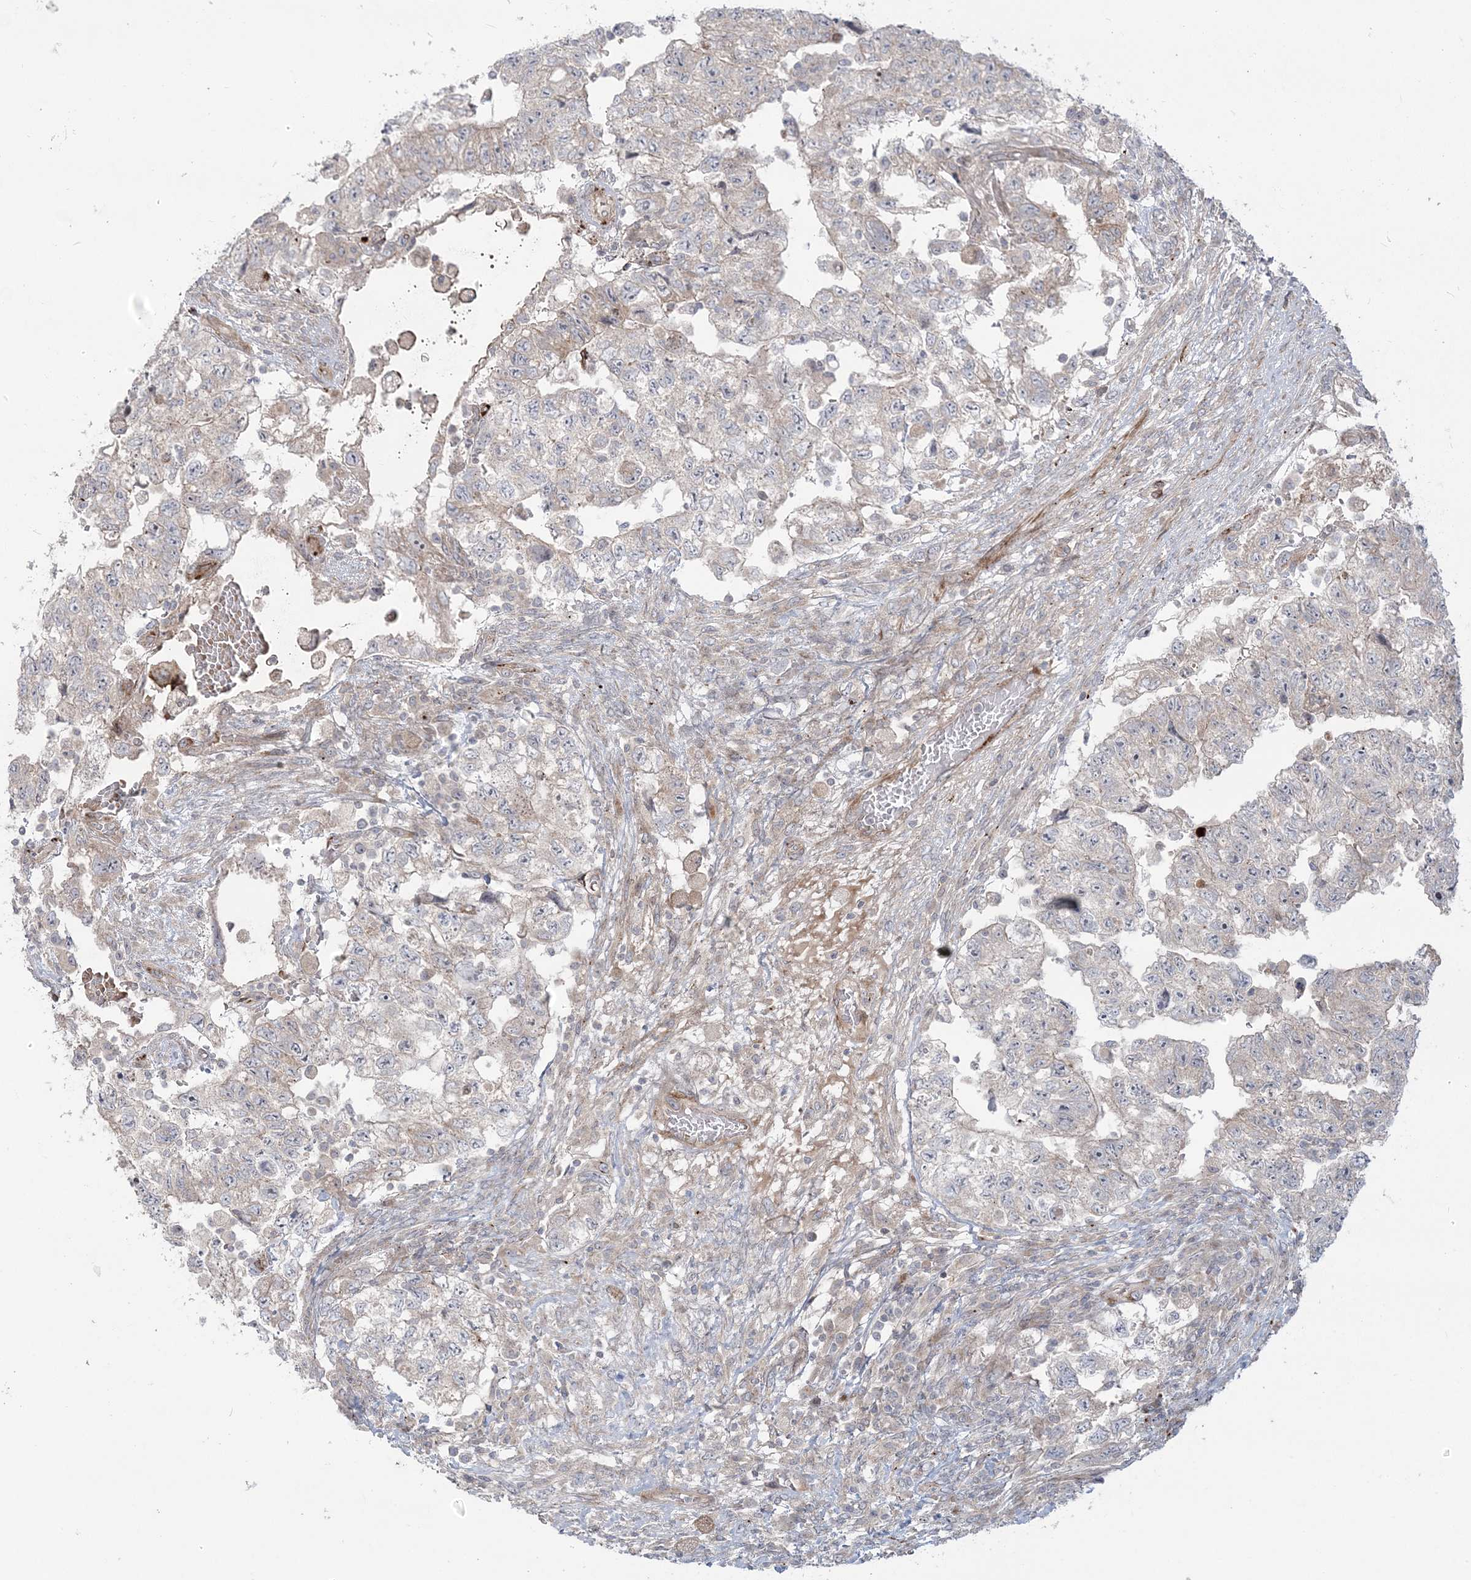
{"staining": {"intensity": "weak", "quantity": "<25%", "location": "cytoplasmic/membranous"}, "tissue": "testis cancer", "cell_type": "Tumor cells", "image_type": "cancer", "snomed": [{"axis": "morphology", "description": "Carcinoma, Embryonal, NOS"}, {"axis": "topography", "description": "Testis"}], "caption": "High magnification brightfield microscopy of testis cancer (embryonal carcinoma) stained with DAB (3,3'-diaminobenzidine) (brown) and counterstained with hematoxylin (blue): tumor cells show no significant positivity.", "gene": "NUDT9", "patient": {"sex": "male", "age": 36}}